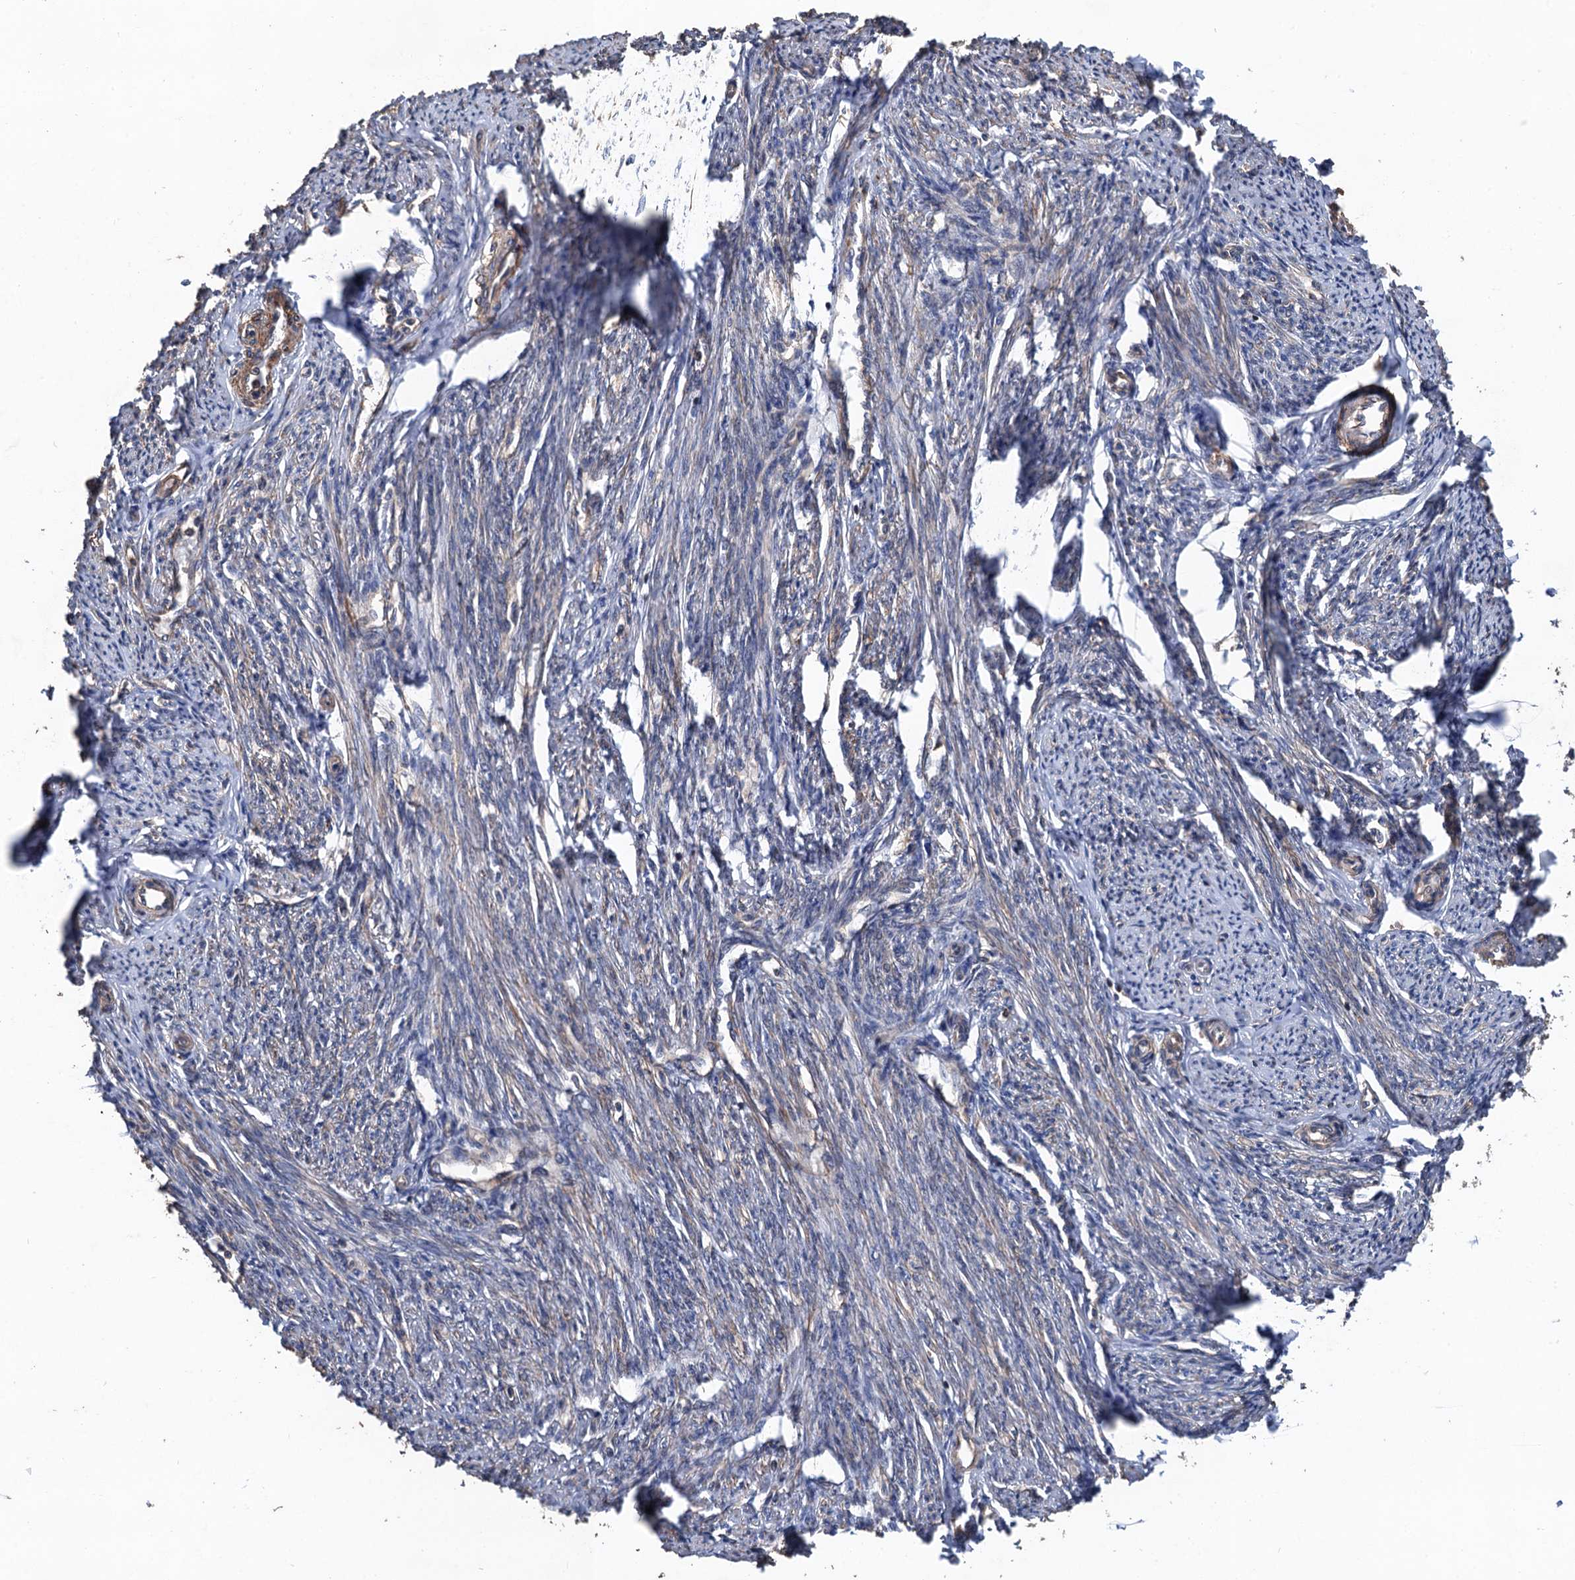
{"staining": {"intensity": "strong", "quantity": "25%-75%", "location": "cytoplasmic/membranous"}, "tissue": "smooth muscle", "cell_type": "Smooth muscle cells", "image_type": "normal", "snomed": [{"axis": "morphology", "description": "Normal tissue, NOS"}, {"axis": "topography", "description": "Smooth muscle"}, {"axis": "topography", "description": "Uterus"}], "caption": "Strong cytoplasmic/membranous expression for a protein is identified in approximately 25%-75% of smooth muscle cells of benign smooth muscle using immunohistochemistry (IHC).", "gene": "PPP4R1", "patient": {"sex": "female", "age": 59}}